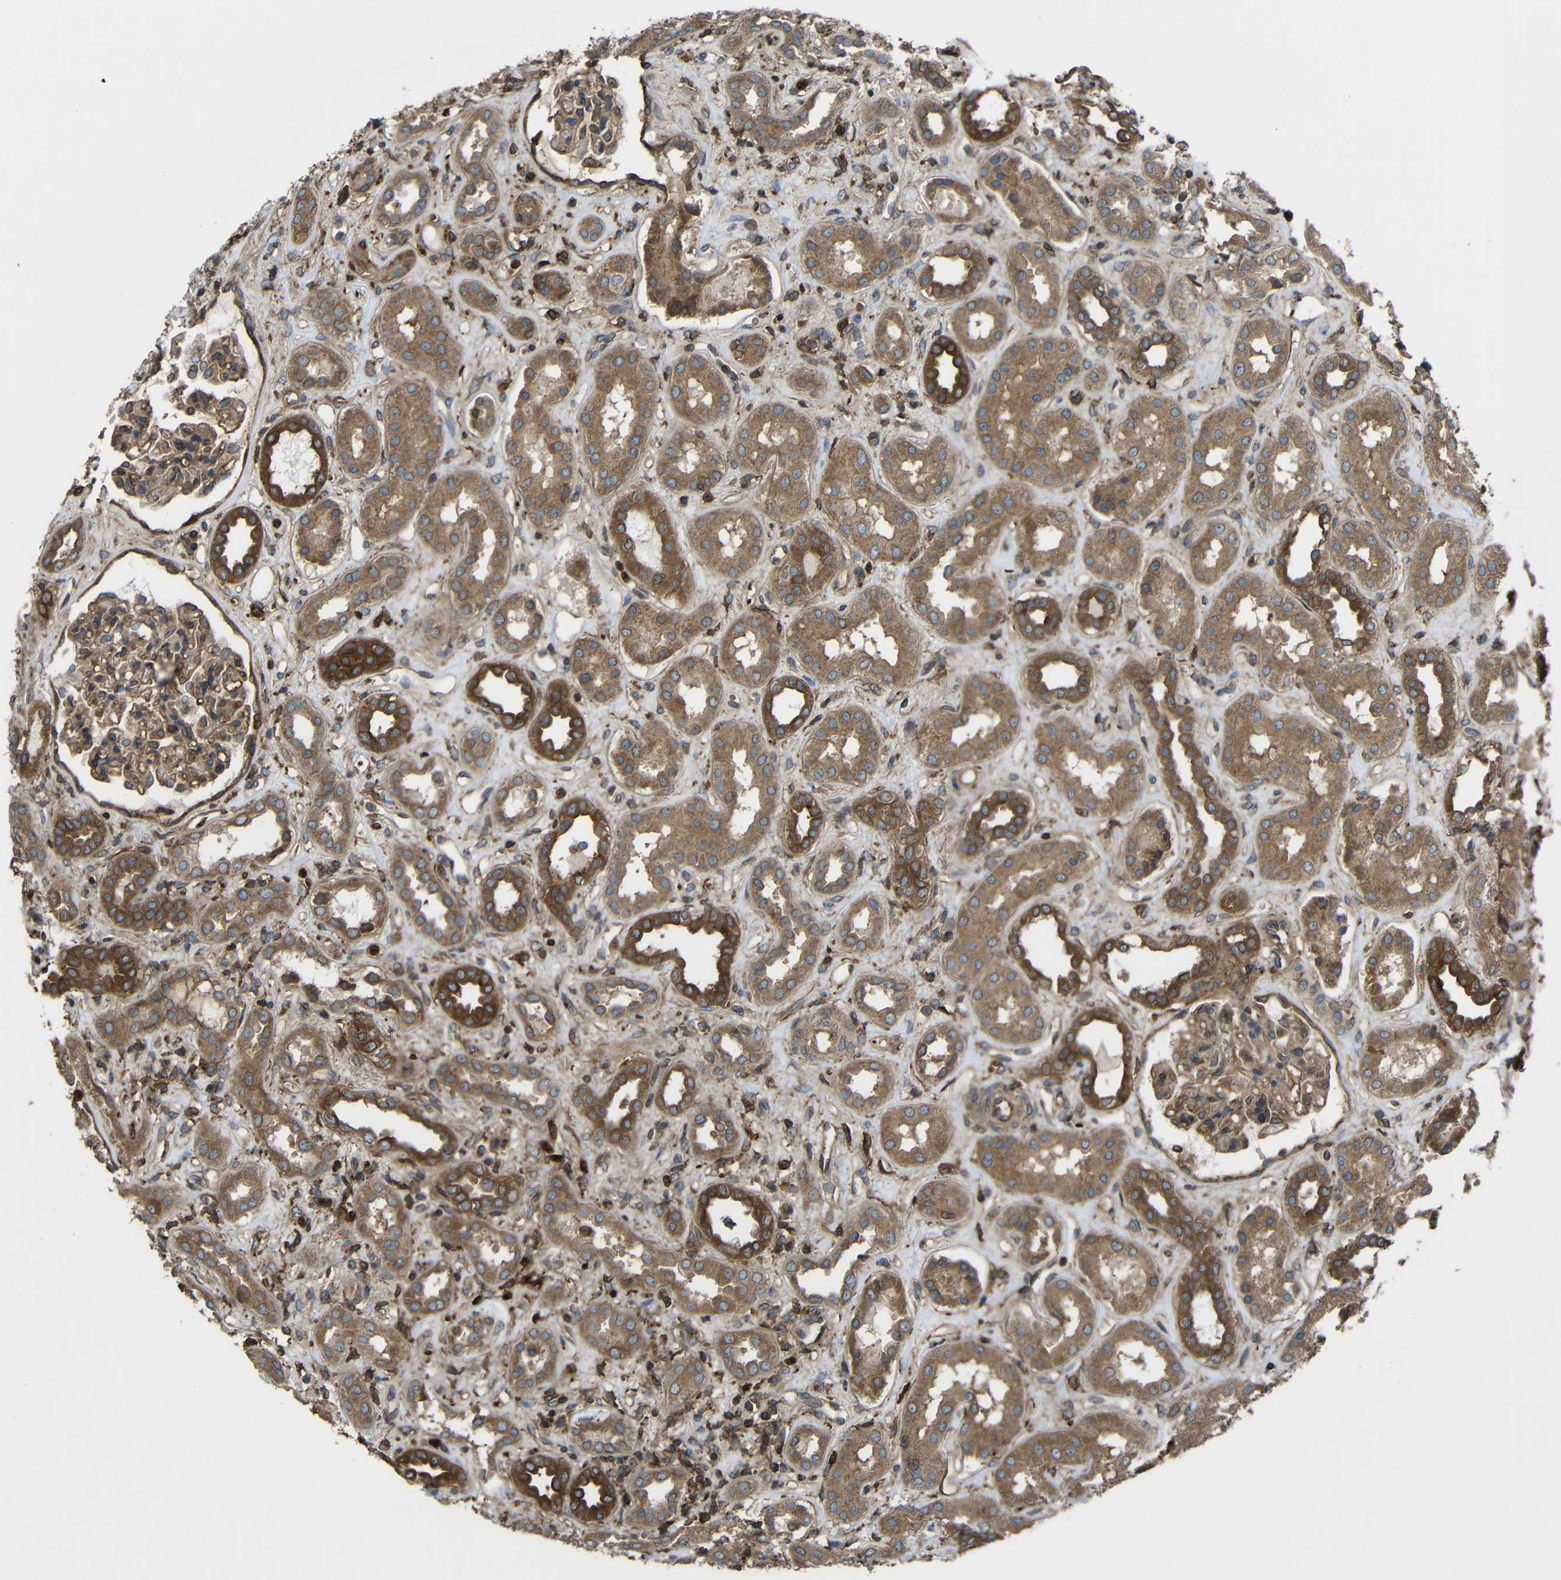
{"staining": {"intensity": "moderate", "quantity": ">75%", "location": "cytoplasmic/membranous"}, "tissue": "kidney", "cell_type": "Cells in glomeruli", "image_type": "normal", "snomed": [{"axis": "morphology", "description": "Normal tissue, NOS"}, {"axis": "topography", "description": "Kidney"}], "caption": "A brown stain highlights moderate cytoplasmic/membranous staining of a protein in cells in glomeruli of normal human kidney.", "gene": "TREM2", "patient": {"sex": "male", "age": 59}}